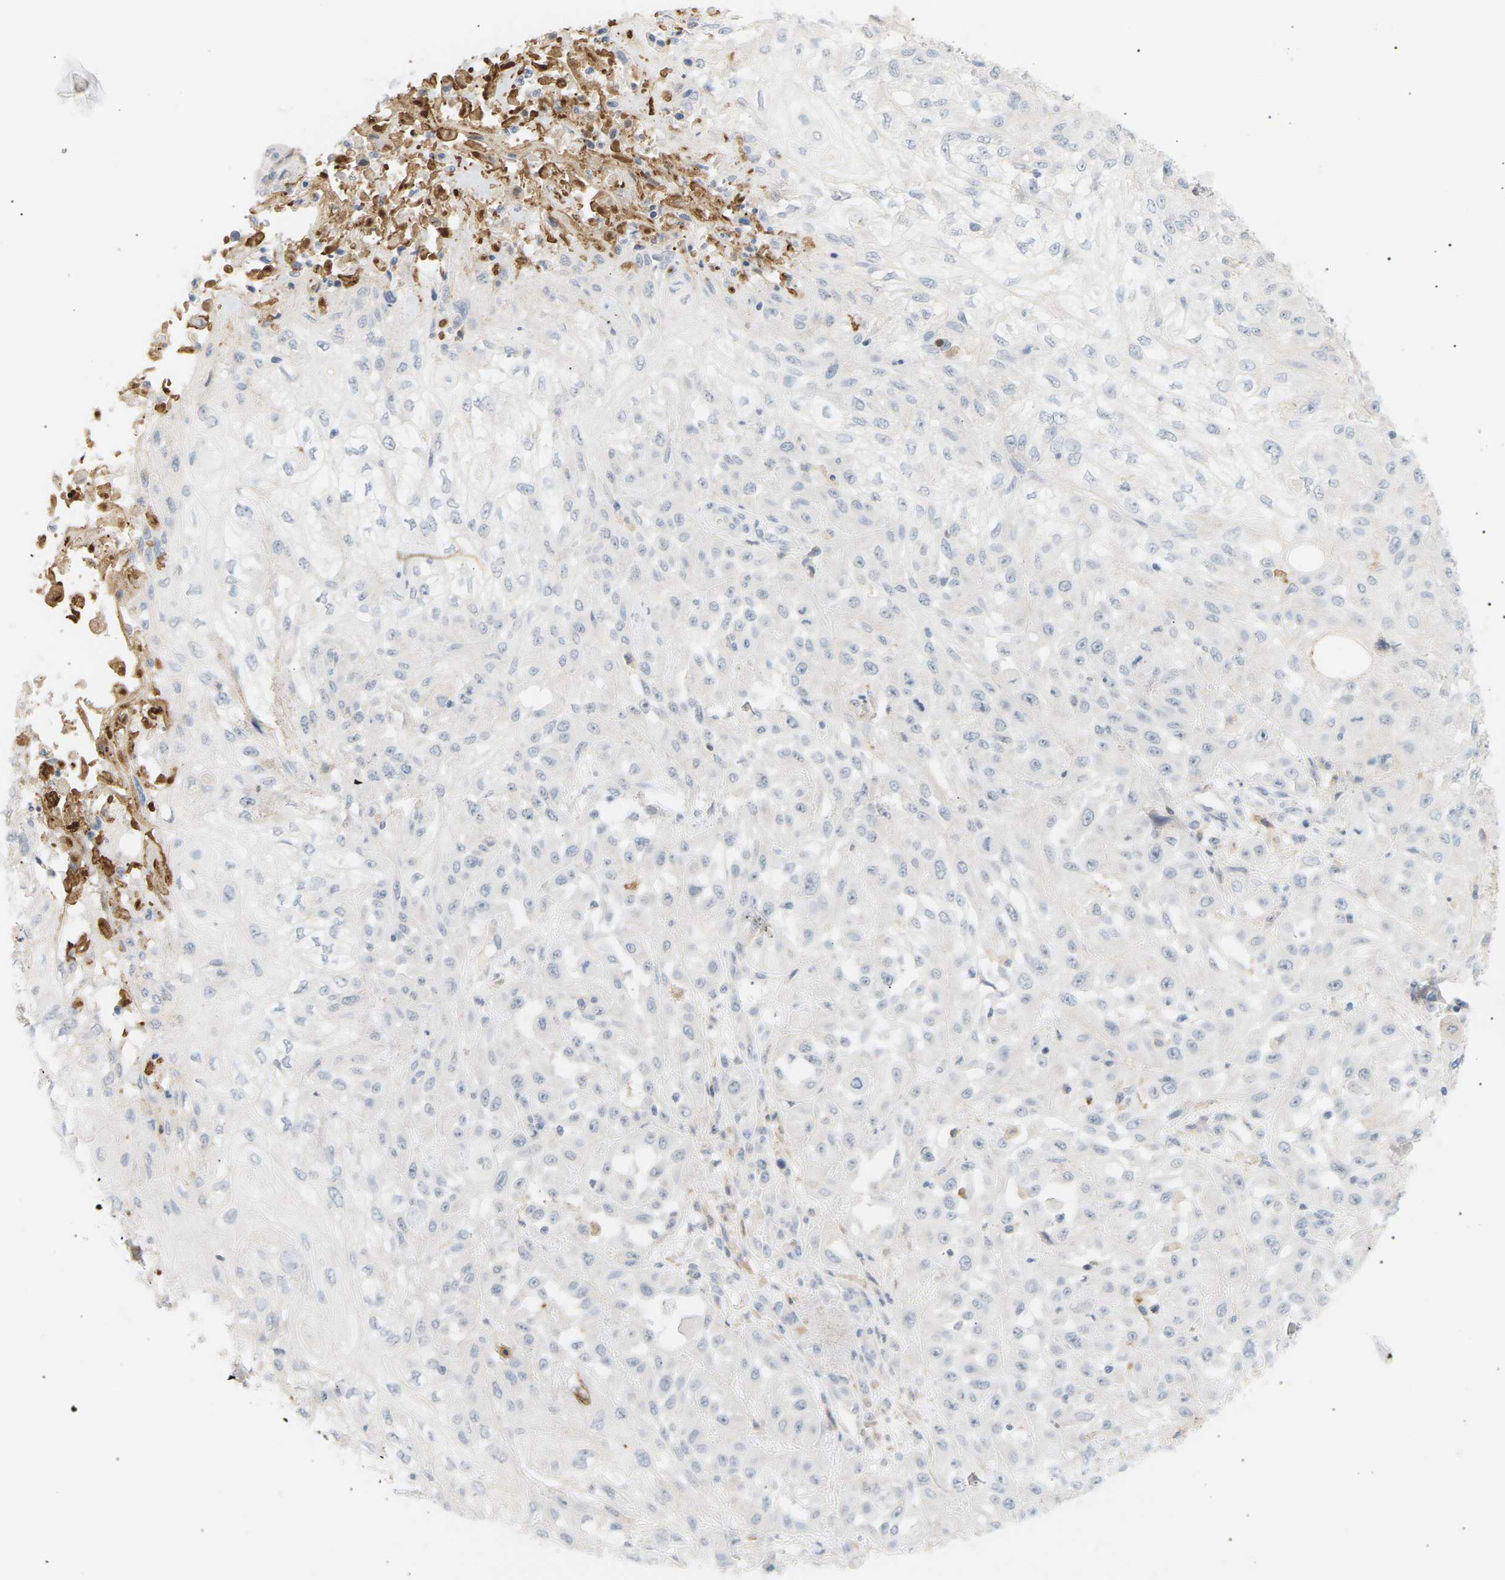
{"staining": {"intensity": "negative", "quantity": "none", "location": "none"}, "tissue": "skin cancer", "cell_type": "Tumor cells", "image_type": "cancer", "snomed": [{"axis": "morphology", "description": "Squamous cell carcinoma, NOS"}, {"axis": "morphology", "description": "Squamous cell carcinoma, metastatic, NOS"}, {"axis": "topography", "description": "Skin"}, {"axis": "topography", "description": "Lymph node"}], "caption": "This is an IHC histopathology image of human skin cancer (squamous cell carcinoma). There is no positivity in tumor cells.", "gene": "CLU", "patient": {"sex": "male", "age": 75}}